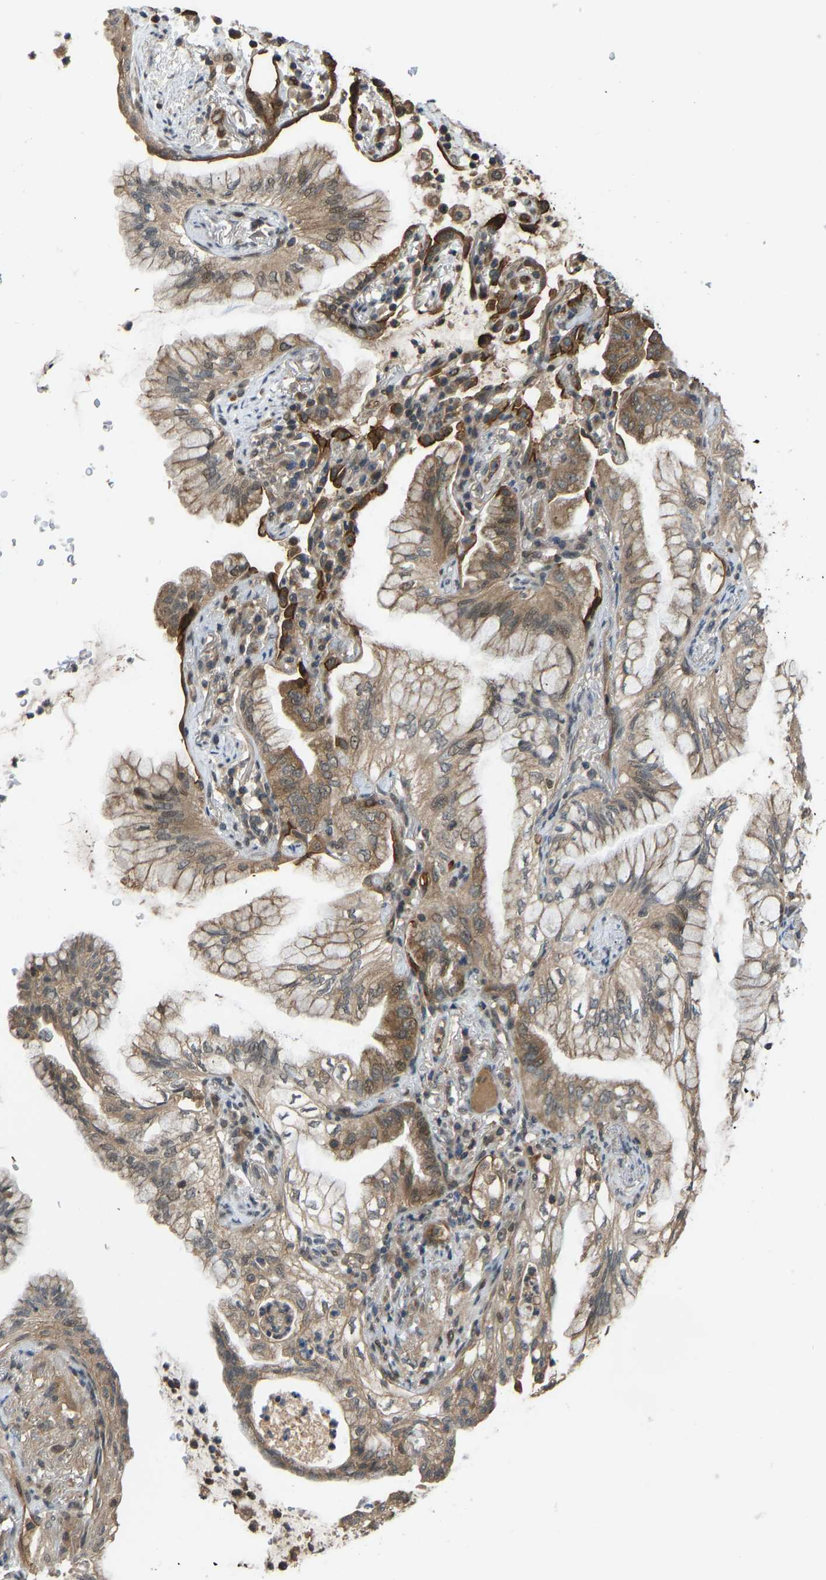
{"staining": {"intensity": "moderate", "quantity": ">75%", "location": "cytoplasmic/membranous"}, "tissue": "lung cancer", "cell_type": "Tumor cells", "image_type": "cancer", "snomed": [{"axis": "morphology", "description": "Adenocarcinoma, NOS"}, {"axis": "topography", "description": "Lung"}], "caption": "The micrograph demonstrates immunohistochemical staining of lung adenocarcinoma. There is moderate cytoplasmic/membranous positivity is appreciated in about >75% of tumor cells.", "gene": "CCT8", "patient": {"sex": "female", "age": 70}}